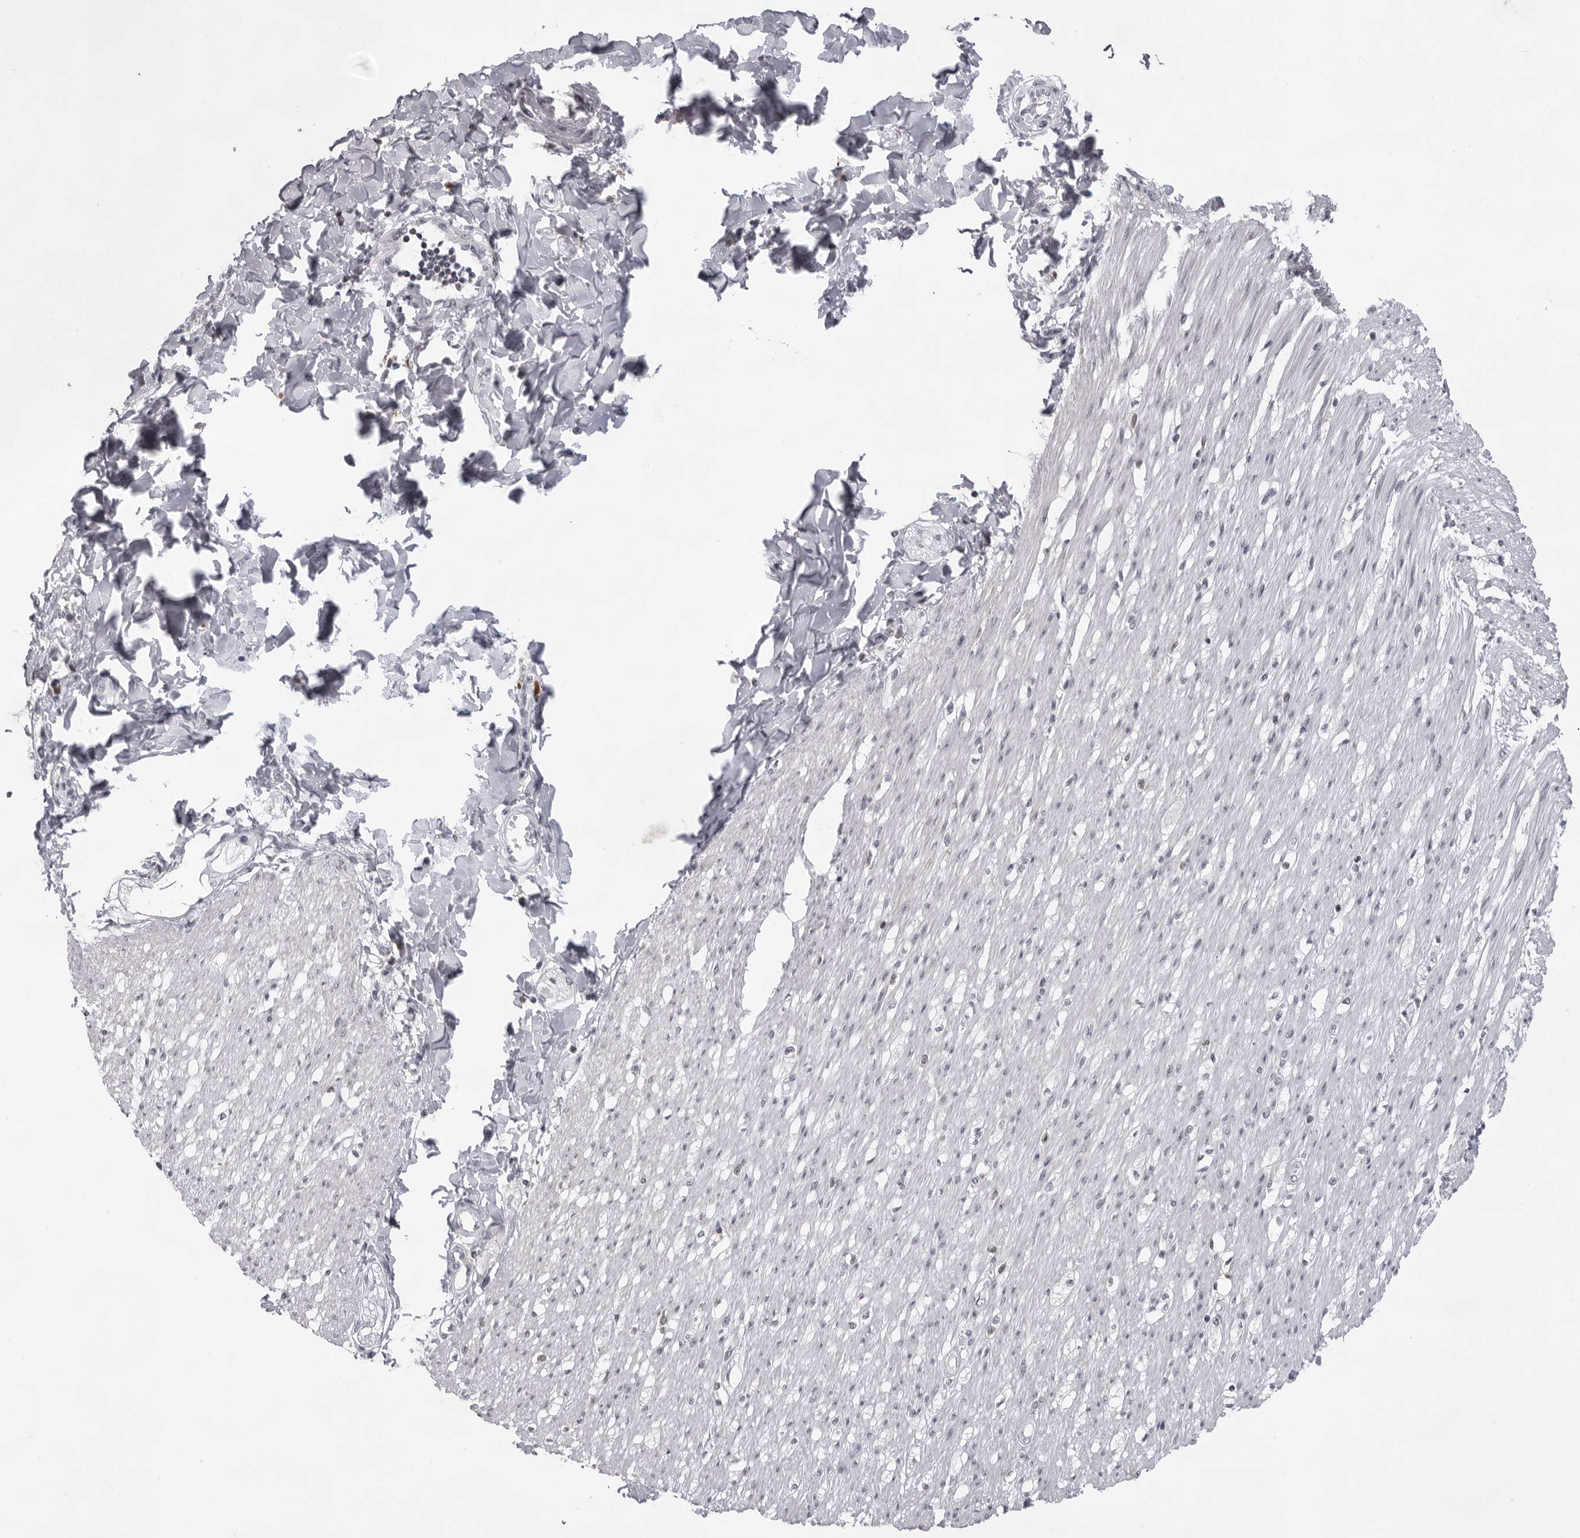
{"staining": {"intensity": "weak", "quantity": "25%-75%", "location": "nuclear"}, "tissue": "smooth muscle", "cell_type": "Smooth muscle cells", "image_type": "normal", "snomed": [{"axis": "morphology", "description": "Normal tissue, NOS"}, {"axis": "morphology", "description": "Adenocarcinoma, NOS"}, {"axis": "topography", "description": "Colon"}, {"axis": "topography", "description": "Peripheral nerve tissue"}], "caption": "Brown immunohistochemical staining in benign smooth muscle reveals weak nuclear expression in approximately 25%-75% of smooth muscle cells.", "gene": "EXOSC10", "patient": {"sex": "male", "age": 14}}